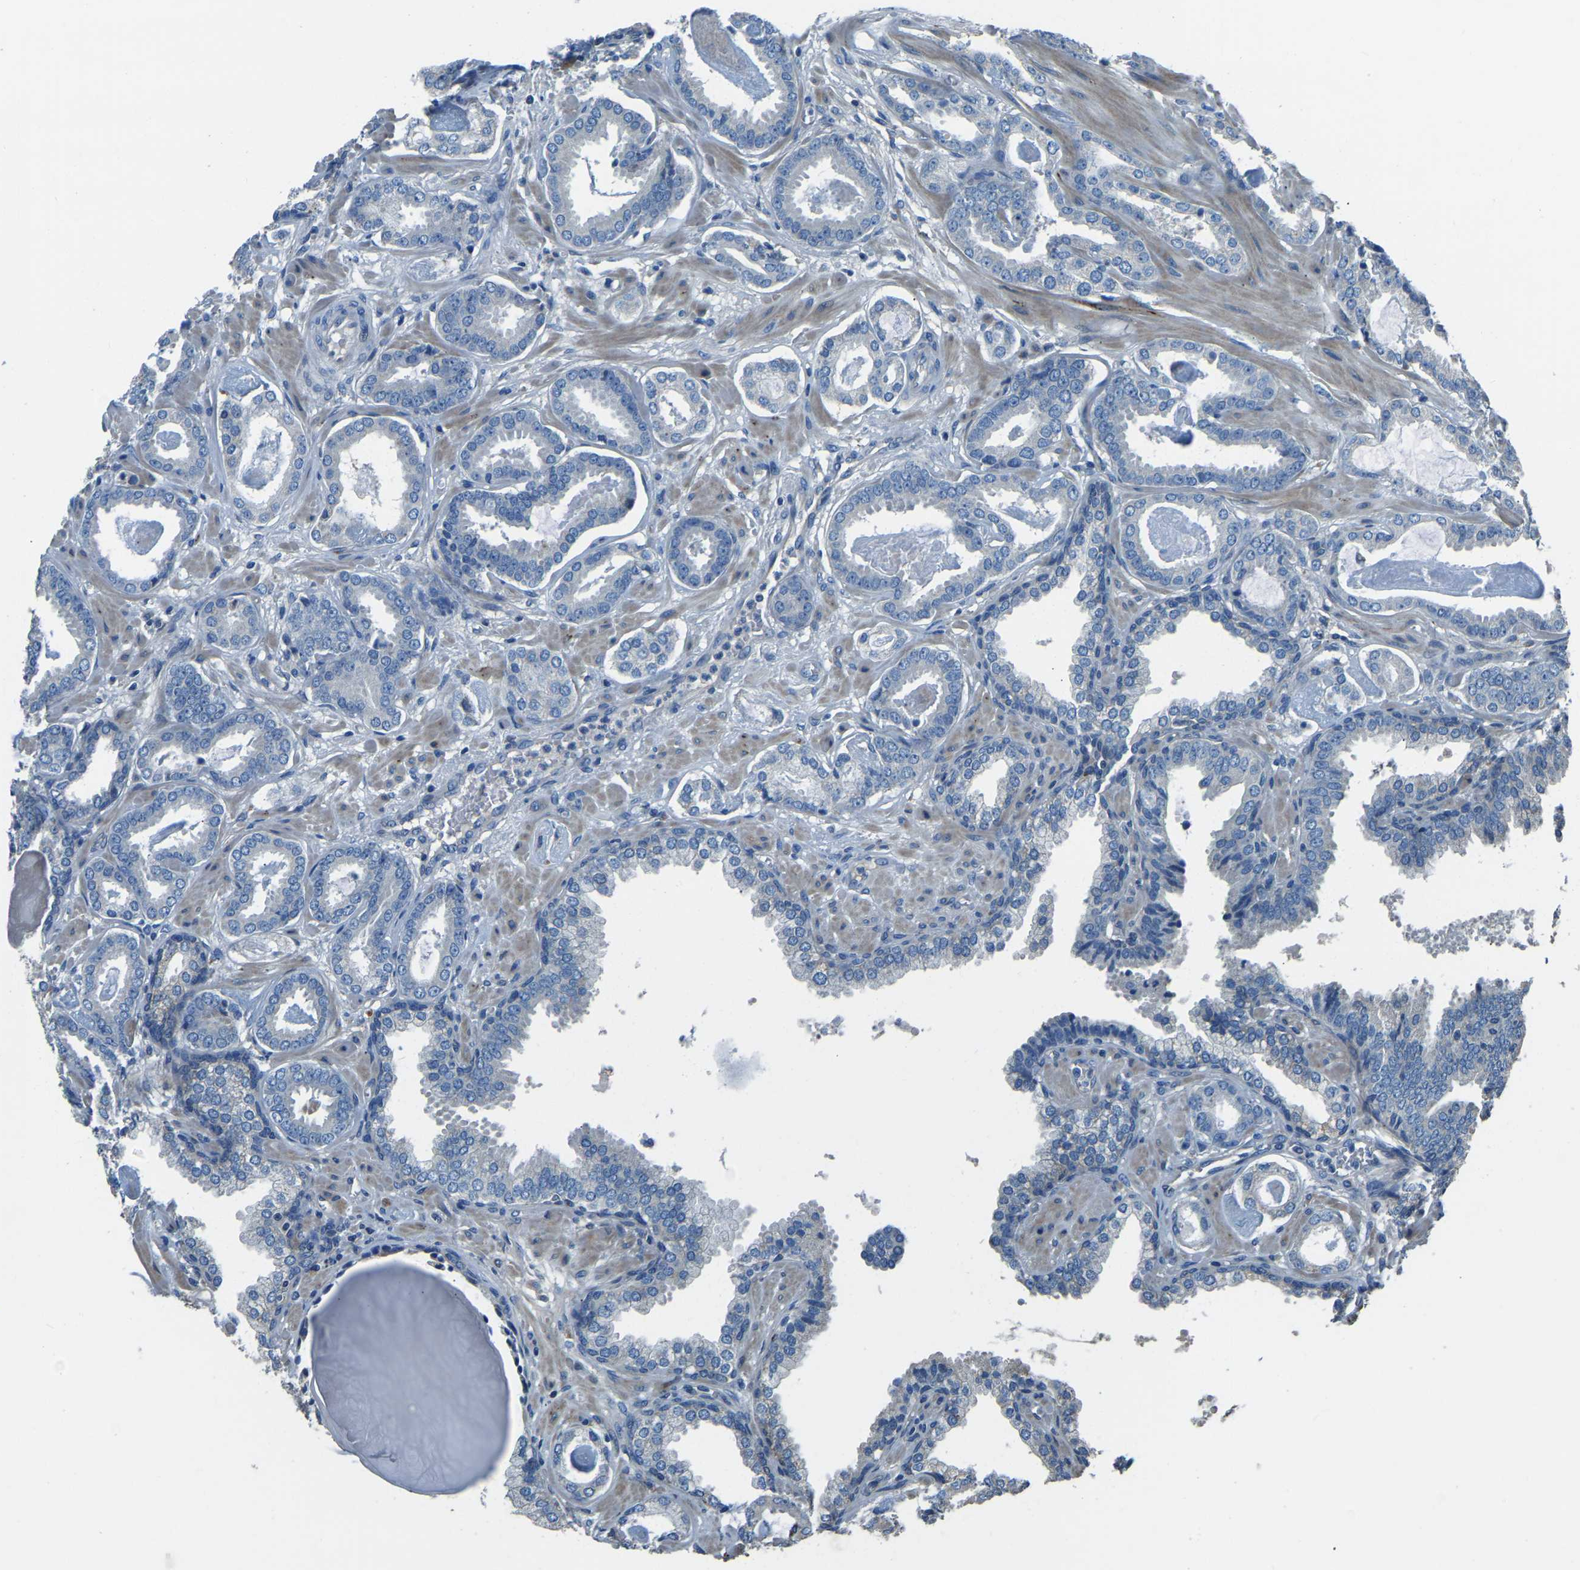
{"staining": {"intensity": "negative", "quantity": "none", "location": "none"}, "tissue": "prostate cancer", "cell_type": "Tumor cells", "image_type": "cancer", "snomed": [{"axis": "morphology", "description": "Adenocarcinoma, Low grade"}, {"axis": "topography", "description": "Prostate"}], "caption": "An IHC photomicrograph of low-grade adenocarcinoma (prostate) is shown. There is no staining in tumor cells of low-grade adenocarcinoma (prostate).", "gene": "COL3A1", "patient": {"sex": "male", "age": 53}}